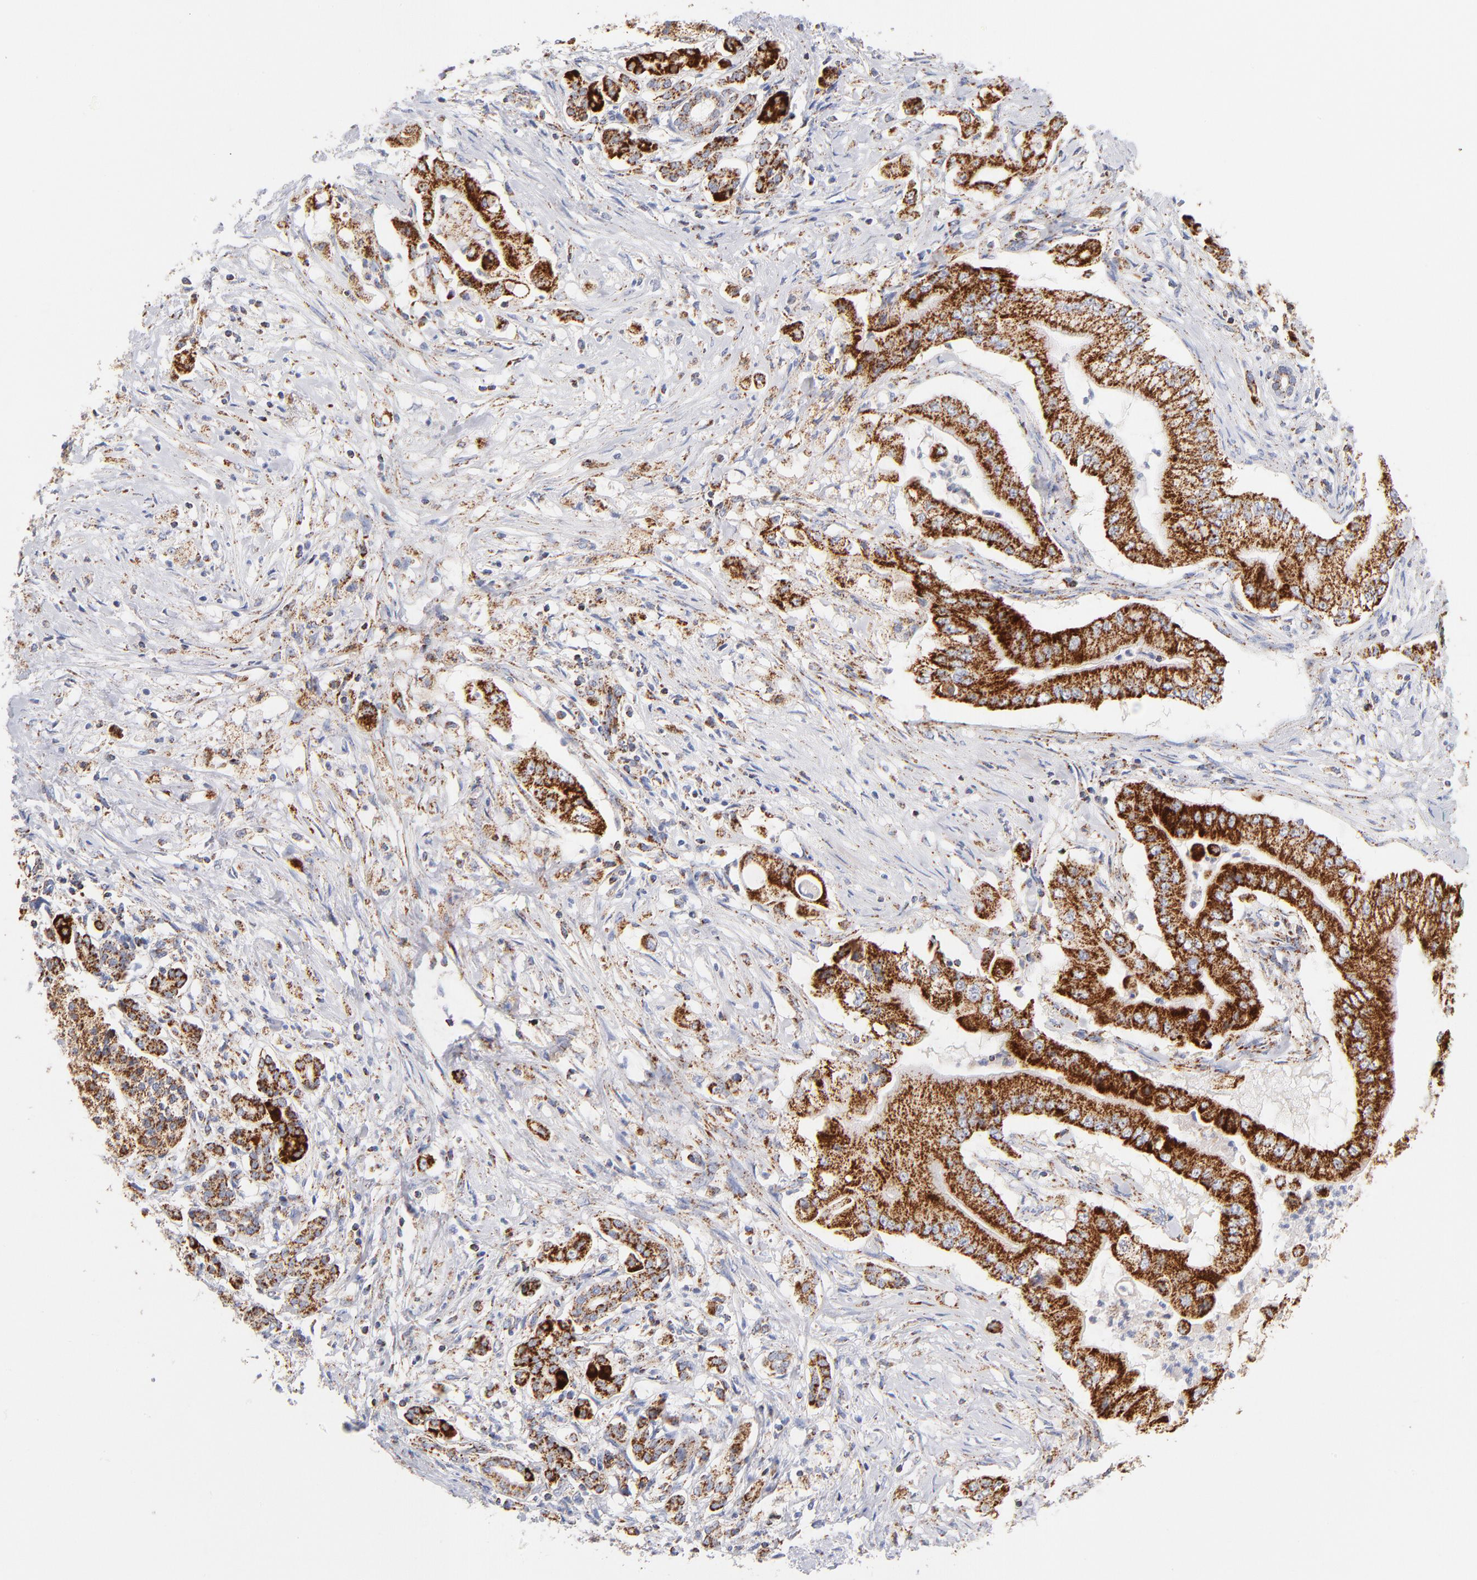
{"staining": {"intensity": "strong", "quantity": ">75%", "location": "cytoplasmic/membranous"}, "tissue": "pancreatic cancer", "cell_type": "Tumor cells", "image_type": "cancer", "snomed": [{"axis": "morphology", "description": "Adenocarcinoma, NOS"}, {"axis": "topography", "description": "Pancreas"}], "caption": "Immunohistochemical staining of human pancreatic cancer (adenocarcinoma) demonstrates strong cytoplasmic/membranous protein expression in about >75% of tumor cells. (IHC, brightfield microscopy, high magnification).", "gene": "DLAT", "patient": {"sex": "male", "age": 62}}